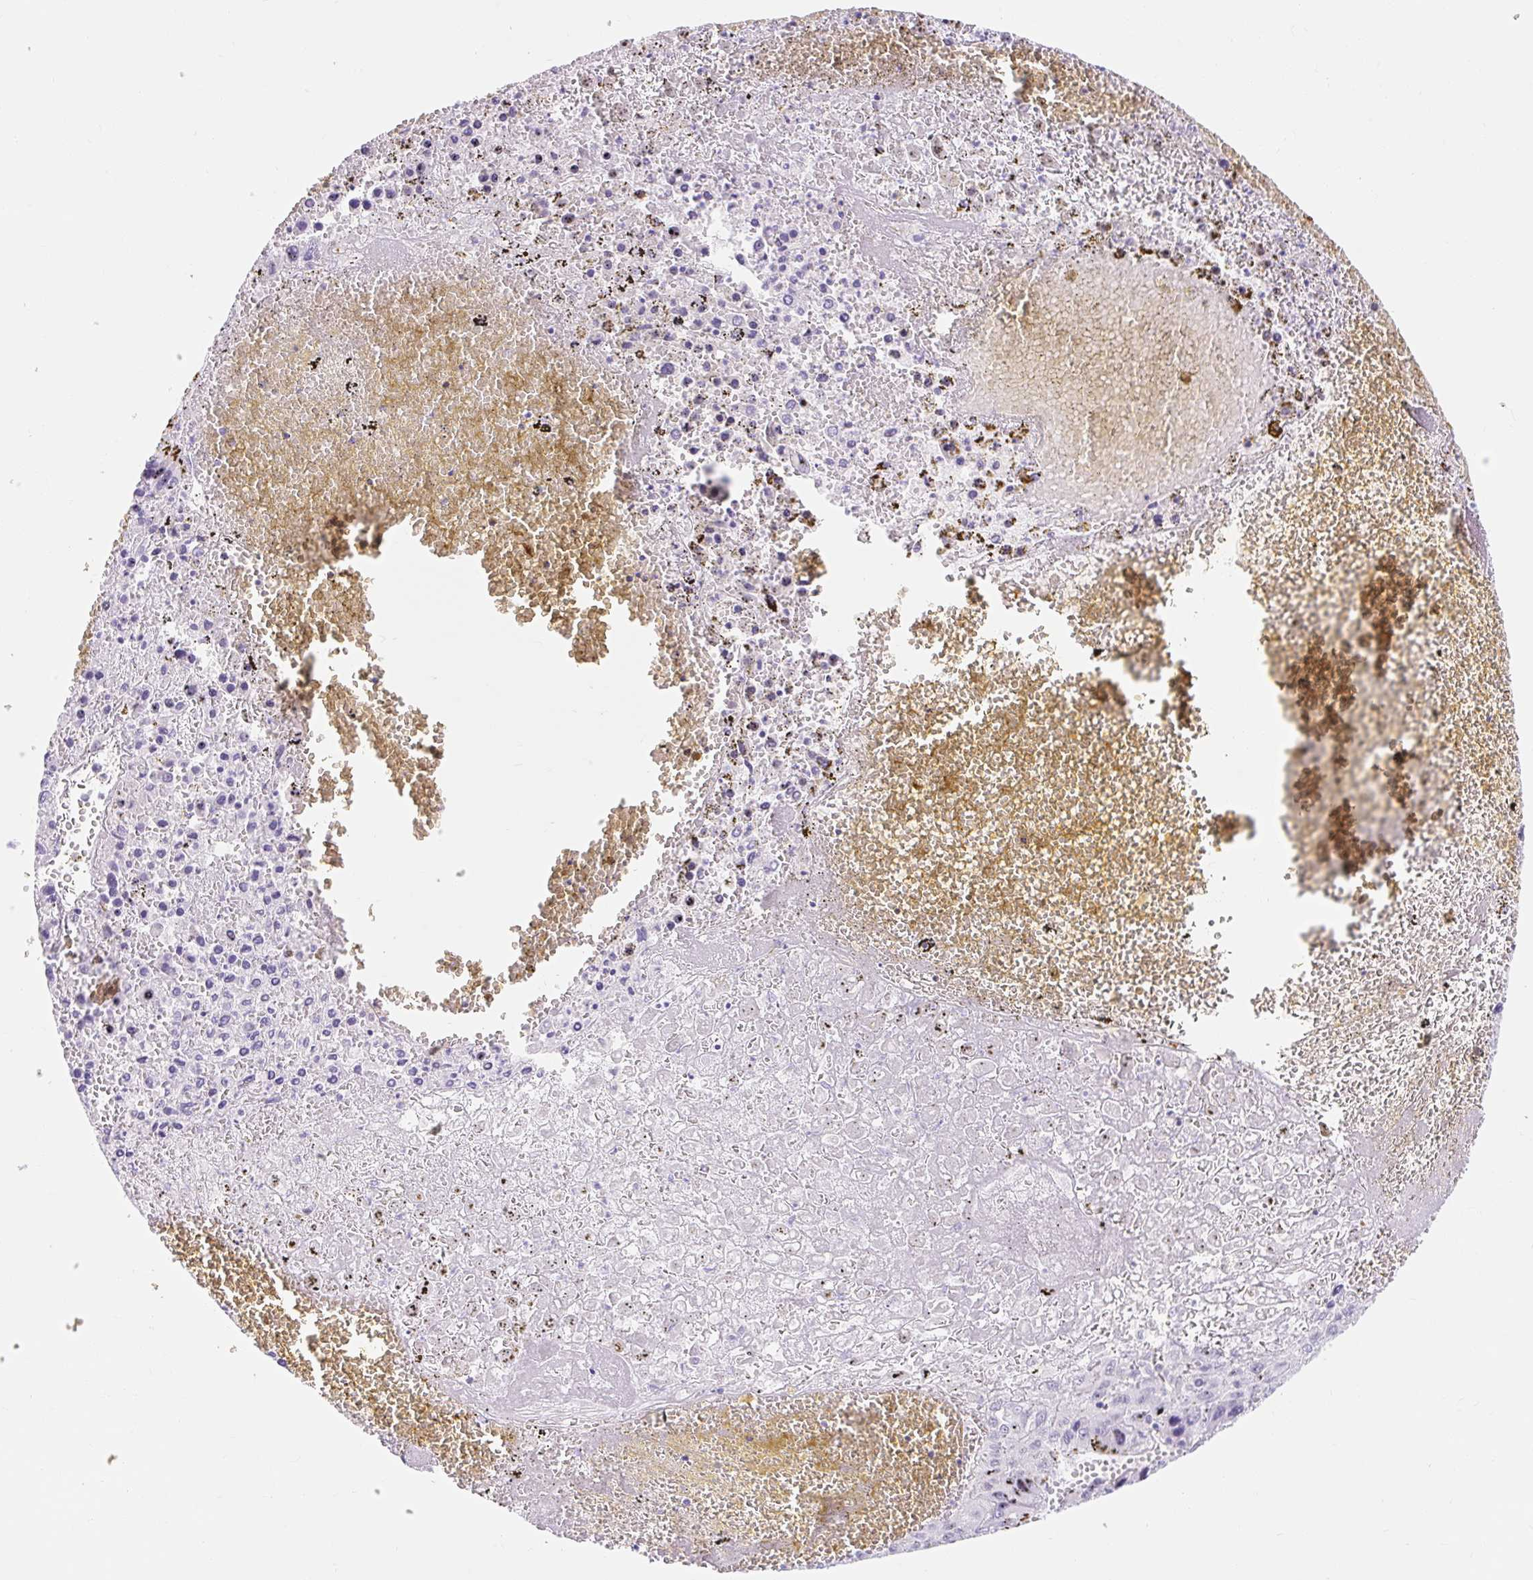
{"staining": {"intensity": "negative", "quantity": "none", "location": "none"}, "tissue": "liver cancer", "cell_type": "Tumor cells", "image_type": "cancer", "snomed": [{"axis": "morphology", "description": "Carcinoma, Hepatocellular, NOS"}, {"axis": "topography", "description": "Liver"}], "caption": "Tumor cells are negative for brown protein staining in liver cancer (hepatocellular carcinoma).", "gene": "SLC28A1", "patient": {"sex": "female", "age": 53}}